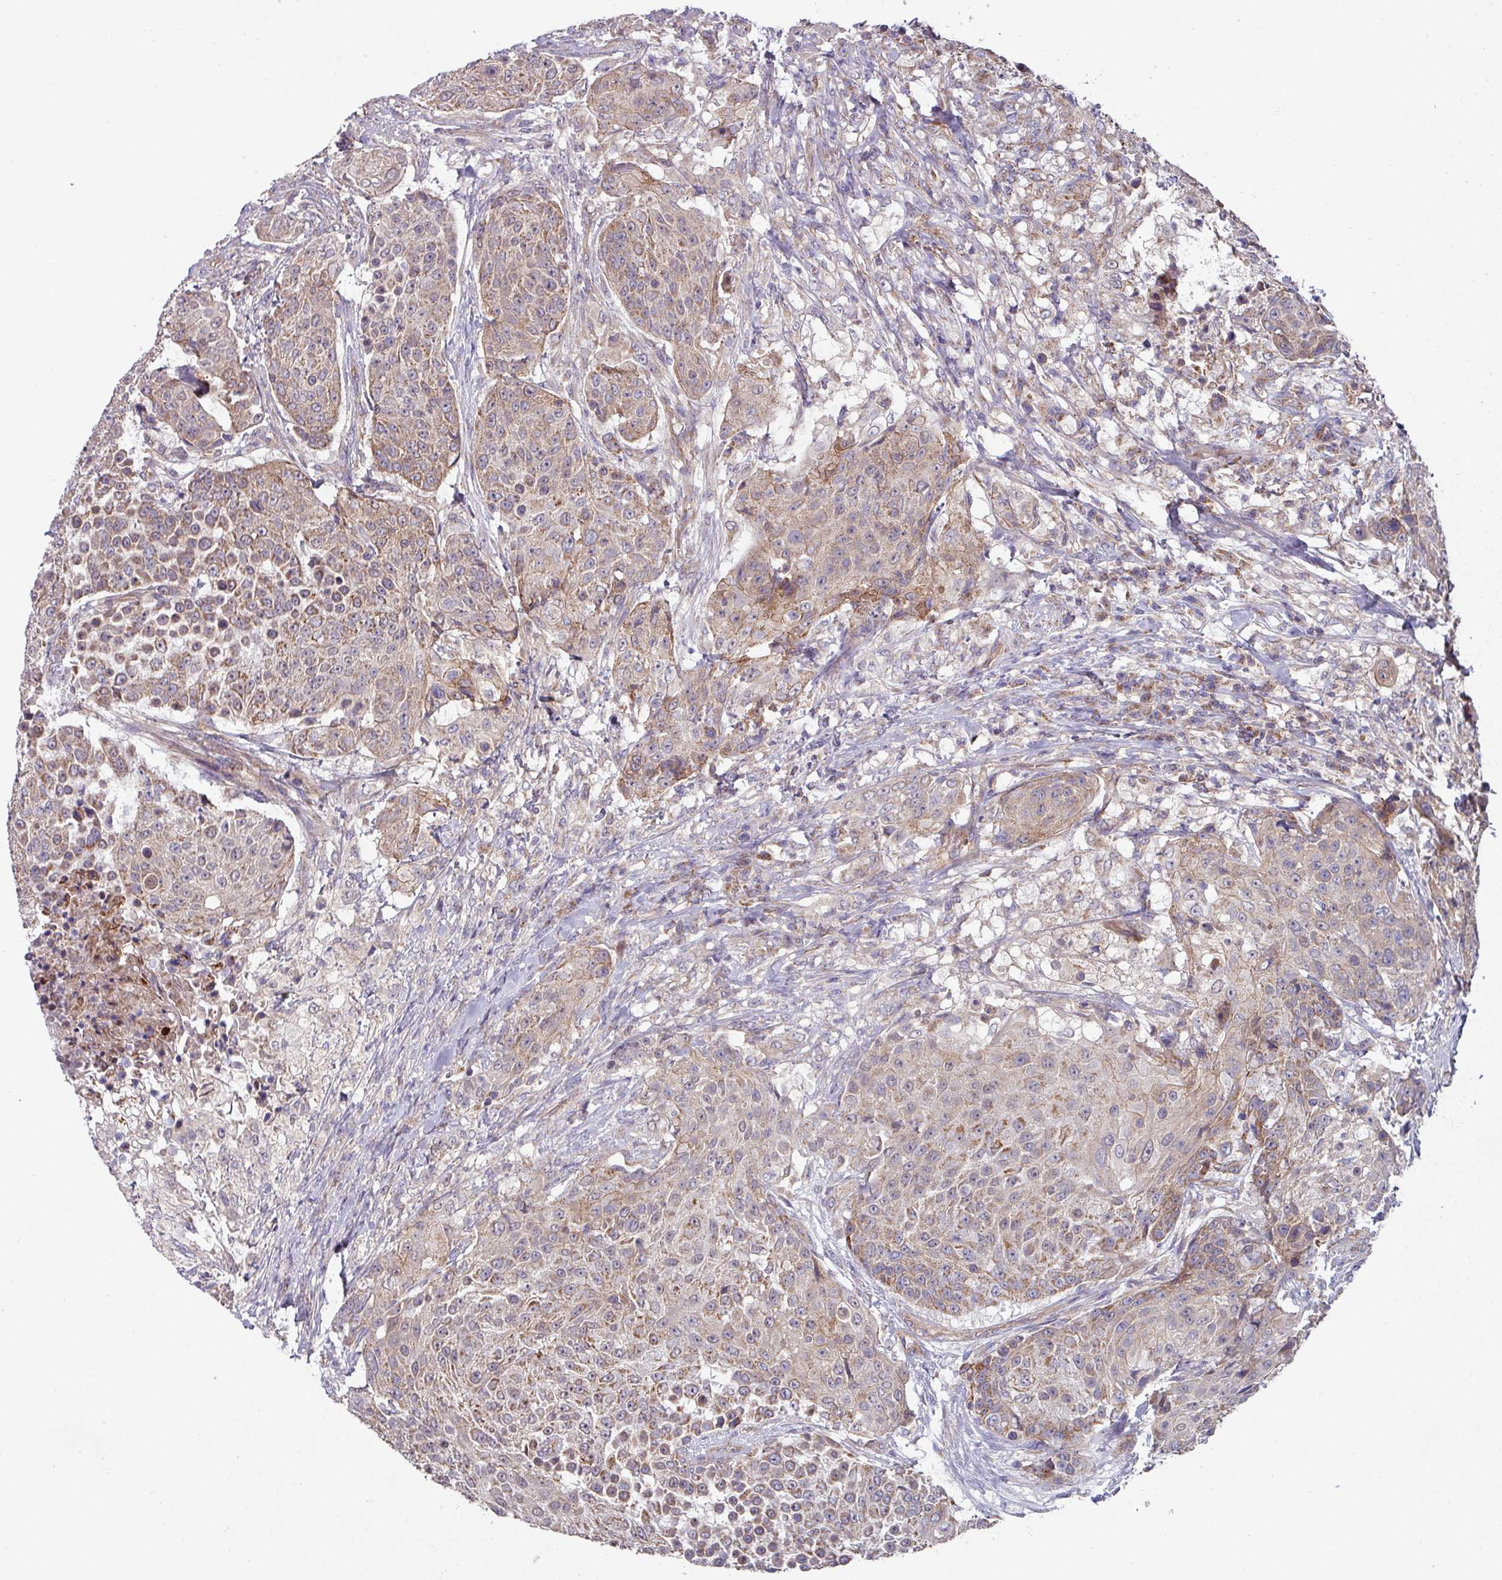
{"staining": {"intensity": "weak", "quantity": ">75%", "location": "cytoplasmic/membranous"}, "tissue": "urothelial cancer", "cell_type": "Tumor cells", "image_type": "cancer", "snomed": [{"axis": "morphology", "description": "Urothelial carcinoma, High grade"}, {"axis": "topography", "description": "Urinary bladder"}], "caption": "This micrograph displays immunohistochemistry (IHC) staining of human urothelial cancer, with low weak cytoplasmic/membranous positivity in about >75% of tumor cells.", "gene": "DCAF12L2", "patient": {"sex": "female", "age": 63}}